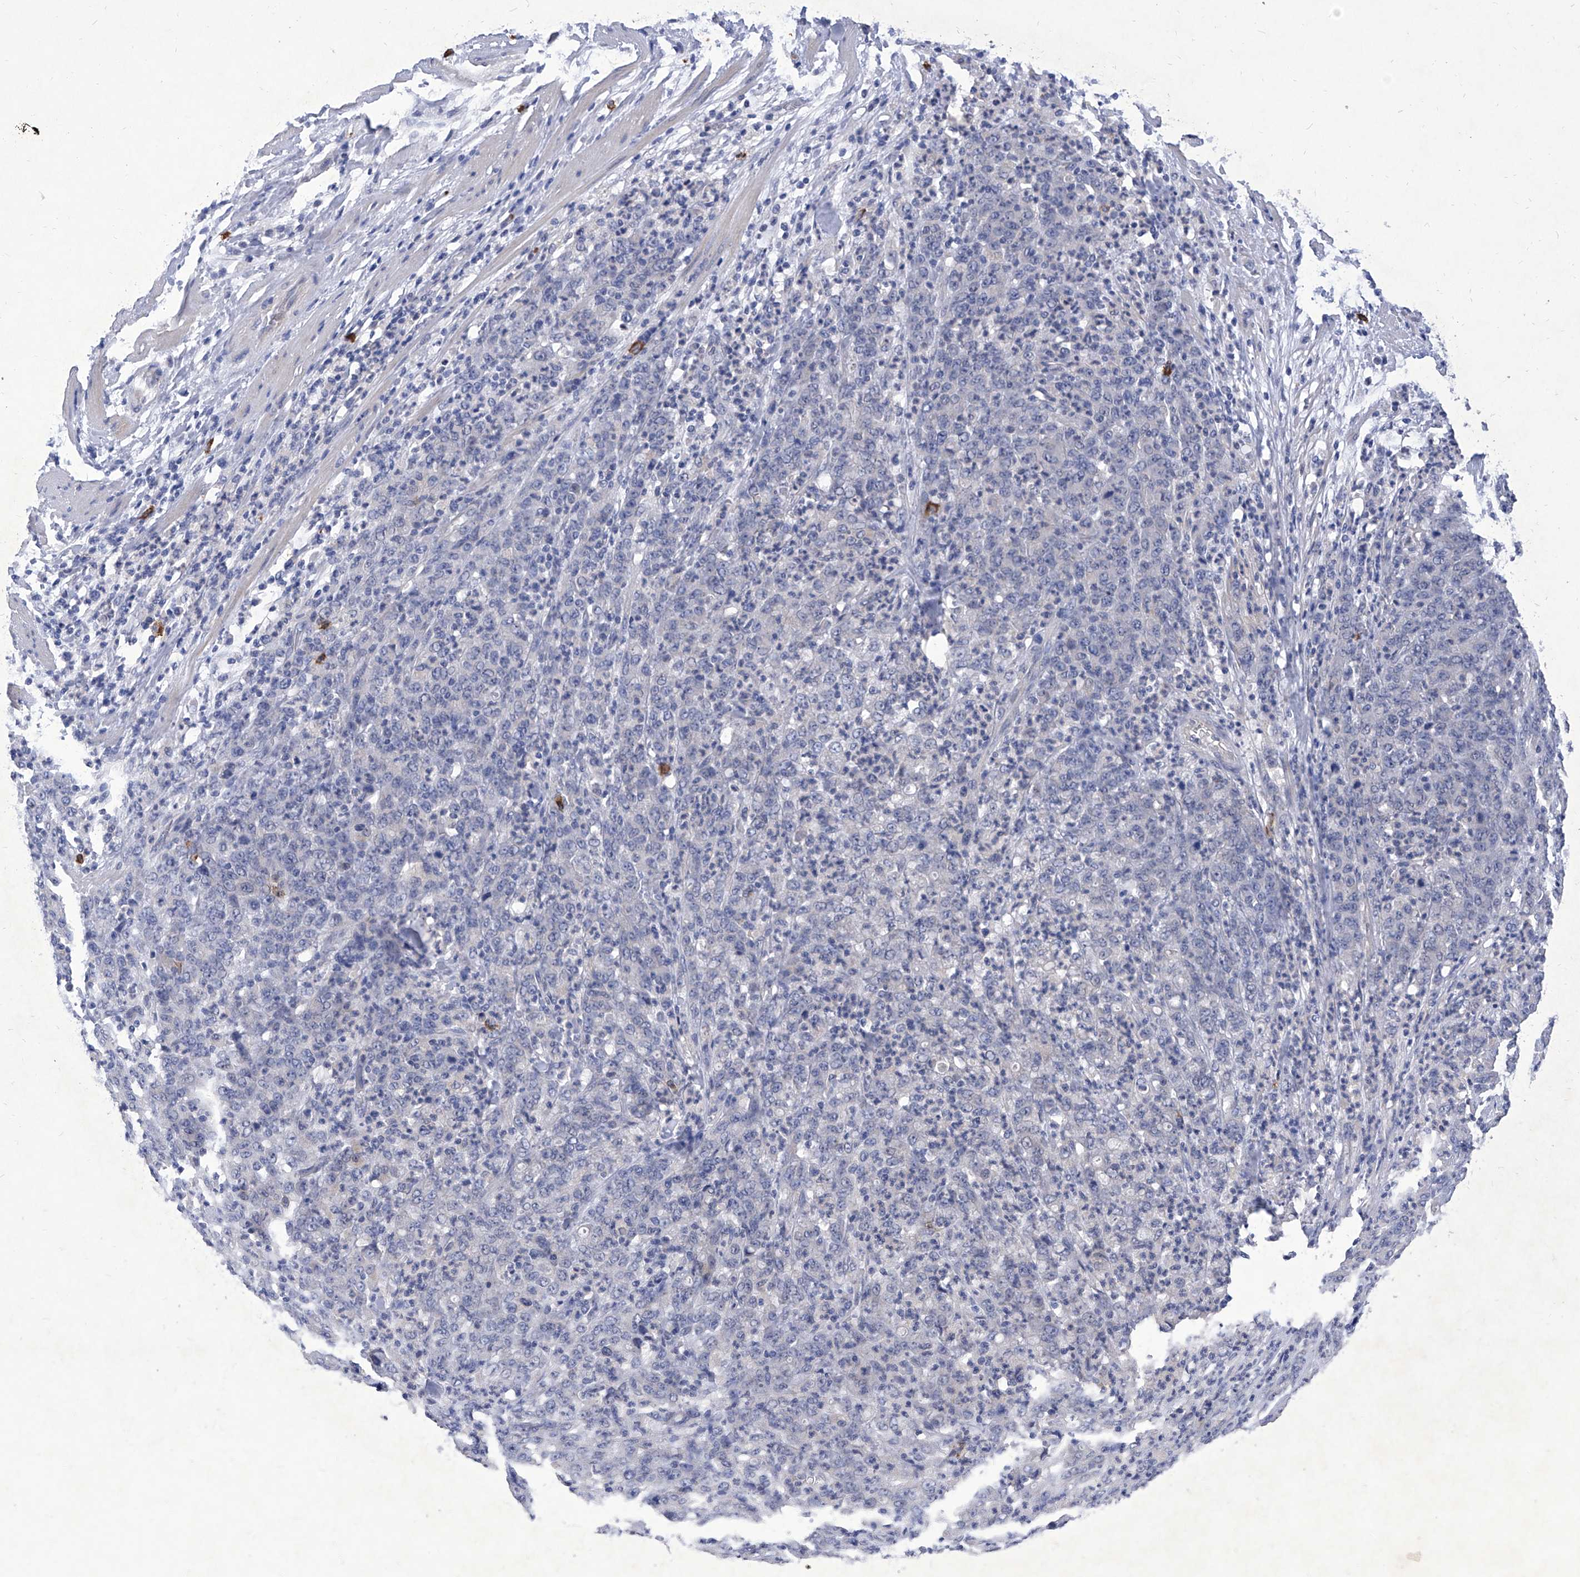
{"staining": {"intensity": "negative", "quantity": "none", "location": "none"}, "tissue": "stomach cancer", "cell_type": "Tumor cells", "image_type": "cancer", "snomed": [{"axis": "morphology", "description": "Adenocarcinoma, NOS"}, {"axis": "topography", "description": "Stomach, lower"}], "caption": "Immunohistochemistry photomicrograph of human stomach cancer (adenocarcinoma) stained for a protein (brown), which exhibits no staining in tumor cells.", "gene": "IFNL2", "patient": {"sex": "female", "age": 71}}